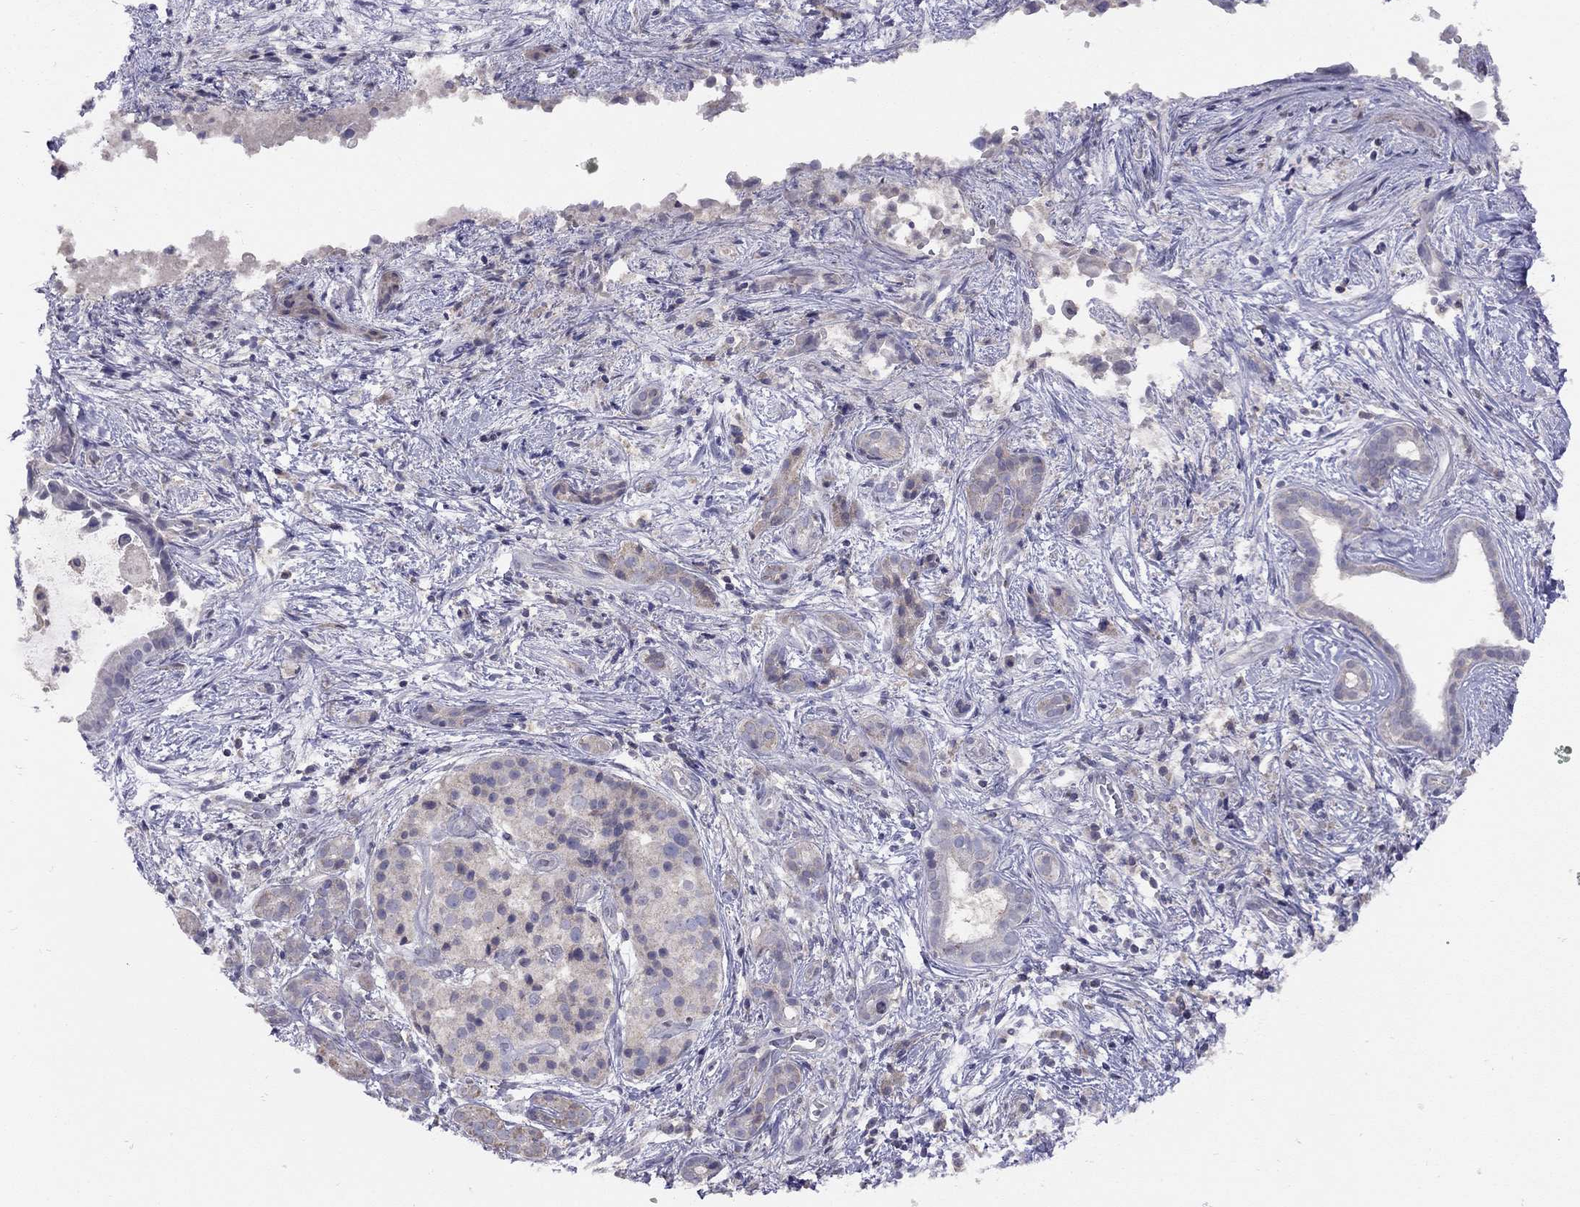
{"staining": {"intensity": "weak", "quantity": ">75%", "location": "cytoplasmic/membranous"}, "tissue": "pancreatic cancer", "cell_type": "Tumor cells", "image_type": "cancer", "snomed": [{"axis": "morphology", "description": "Adenocarcinoma, NOS"}, {"axis": "topography", "description": "Pancreas"}], "caption": "The image shows a brown stain indicating the presence of a protein in the cytoplasmic/membranous of tumor cells in adenocarcinoma (pancreatic).", "gene": "RTP5", "patient": {"sex": "male", "age": 61}}